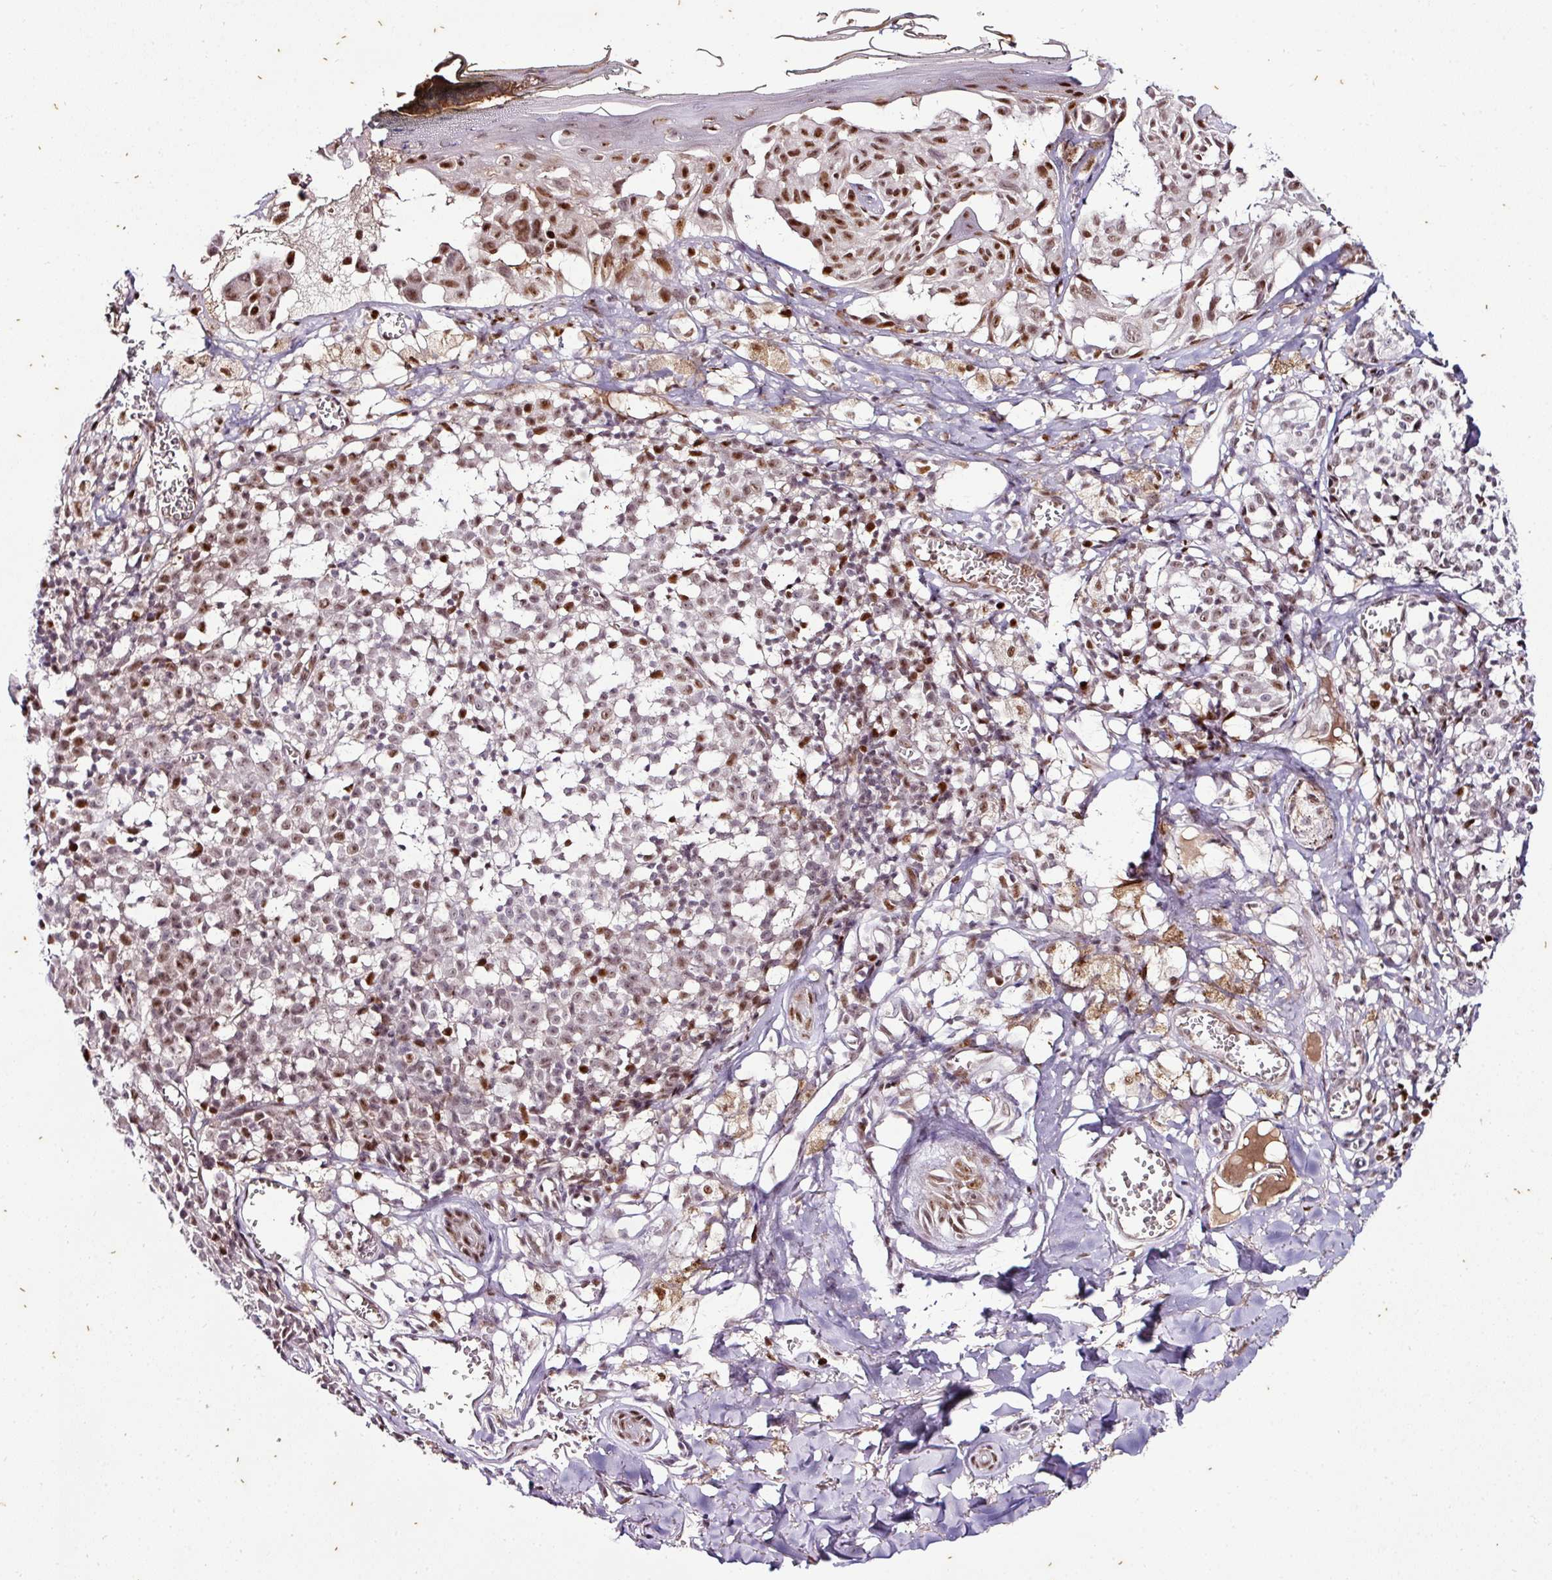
{"staining": {"intensity": "moderate", "quantity": "25%-75%", "location": "nuclear"}, "tissue": "melanoma", "cell_type": "Tumor cells", "image_type": "cancer", "snomed": [{"axis": "morphology", "description": "Malignant melanoma, NOS"}, {"axis": "topography", "description": "Skin"}], "caption": "Melanoma tissue exhibits moderate nuclear staining in about 25%-75% of tumor cells", "gene": "KLF16", "patient": {"sex": "female", "age": 43}}